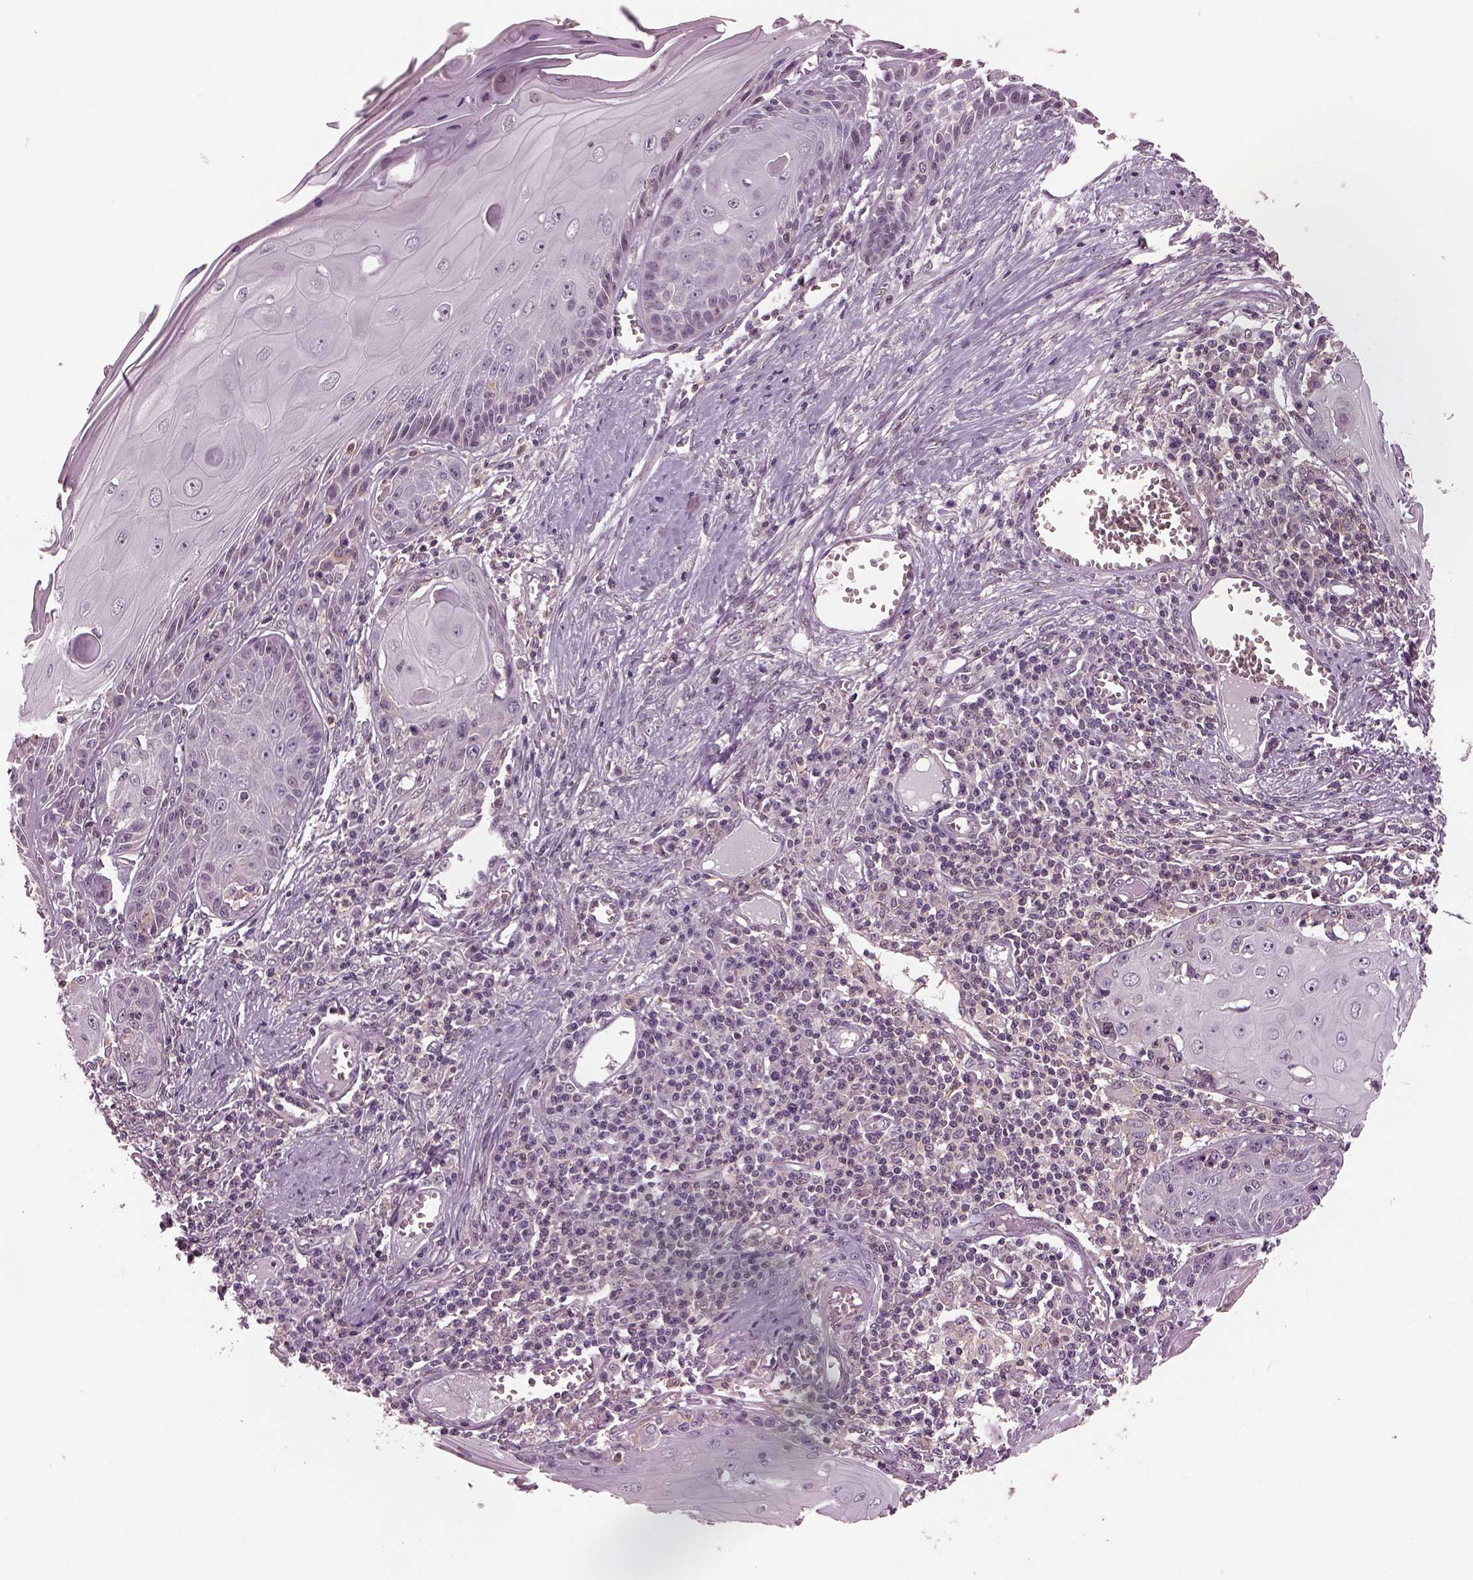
{"staining": {"intensity": "negative", "quantity": "none", "location": "none"}, "tissue": "skin cancer", "cell_type": "Tumor cells", "image_type": "cancer", "snomed": [{"axis": "morphology", "description": "Squamous cell carcinoma, NOS"}, {"axis": "topography", "description": "Skin"}, {"axis": "topography", "description": "Vulva"}], "caption": "Histopathology image shows no protein staining in tumor cells of skin cancer tissue.", "gene": "SRI", "patient": {"sex": "female", "age": 85}}